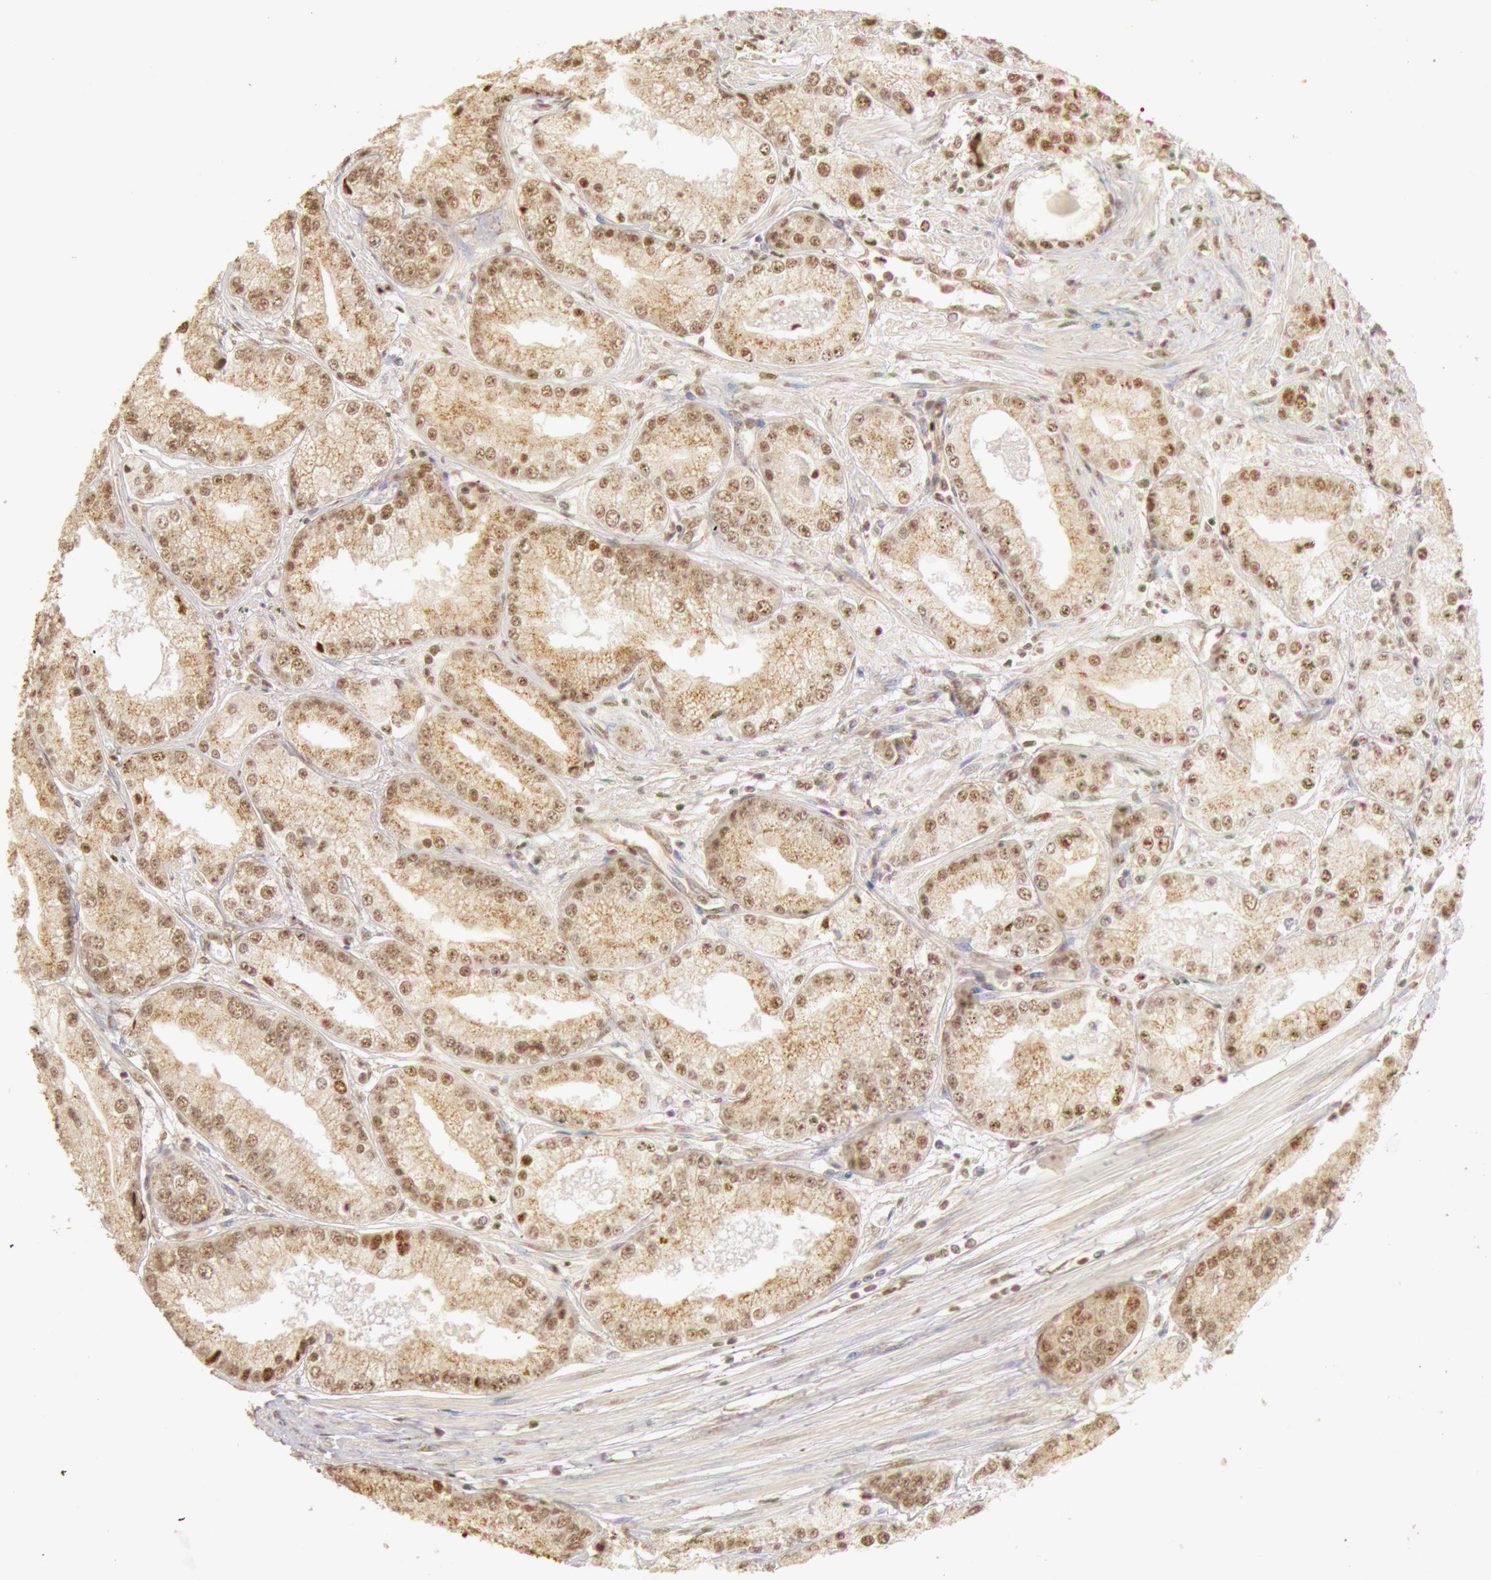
{"staining": {"intensity": "moderate", "quantity": ">75%", "location": "cytoplasmic/membranous,nuclear"}, "tissue": "prostate cancer", "cell_type": "Tumor cells", "image_type": "cancer", "snomed": [{"axis": "morphology", "description": "Adenocarcinoma, Medium grade"}, {"axis": "topography", "description": "Prostate"}], "caption": "Brown immunohistochemical staining in prostate medium-grade adenocarcinoma shows moderate cytoplasmic/membranous and nuclear positivity in approximately >75% of tumor cells.", "gene": "SNRNP70", "patient": {"sex": "male", "age": 72}}